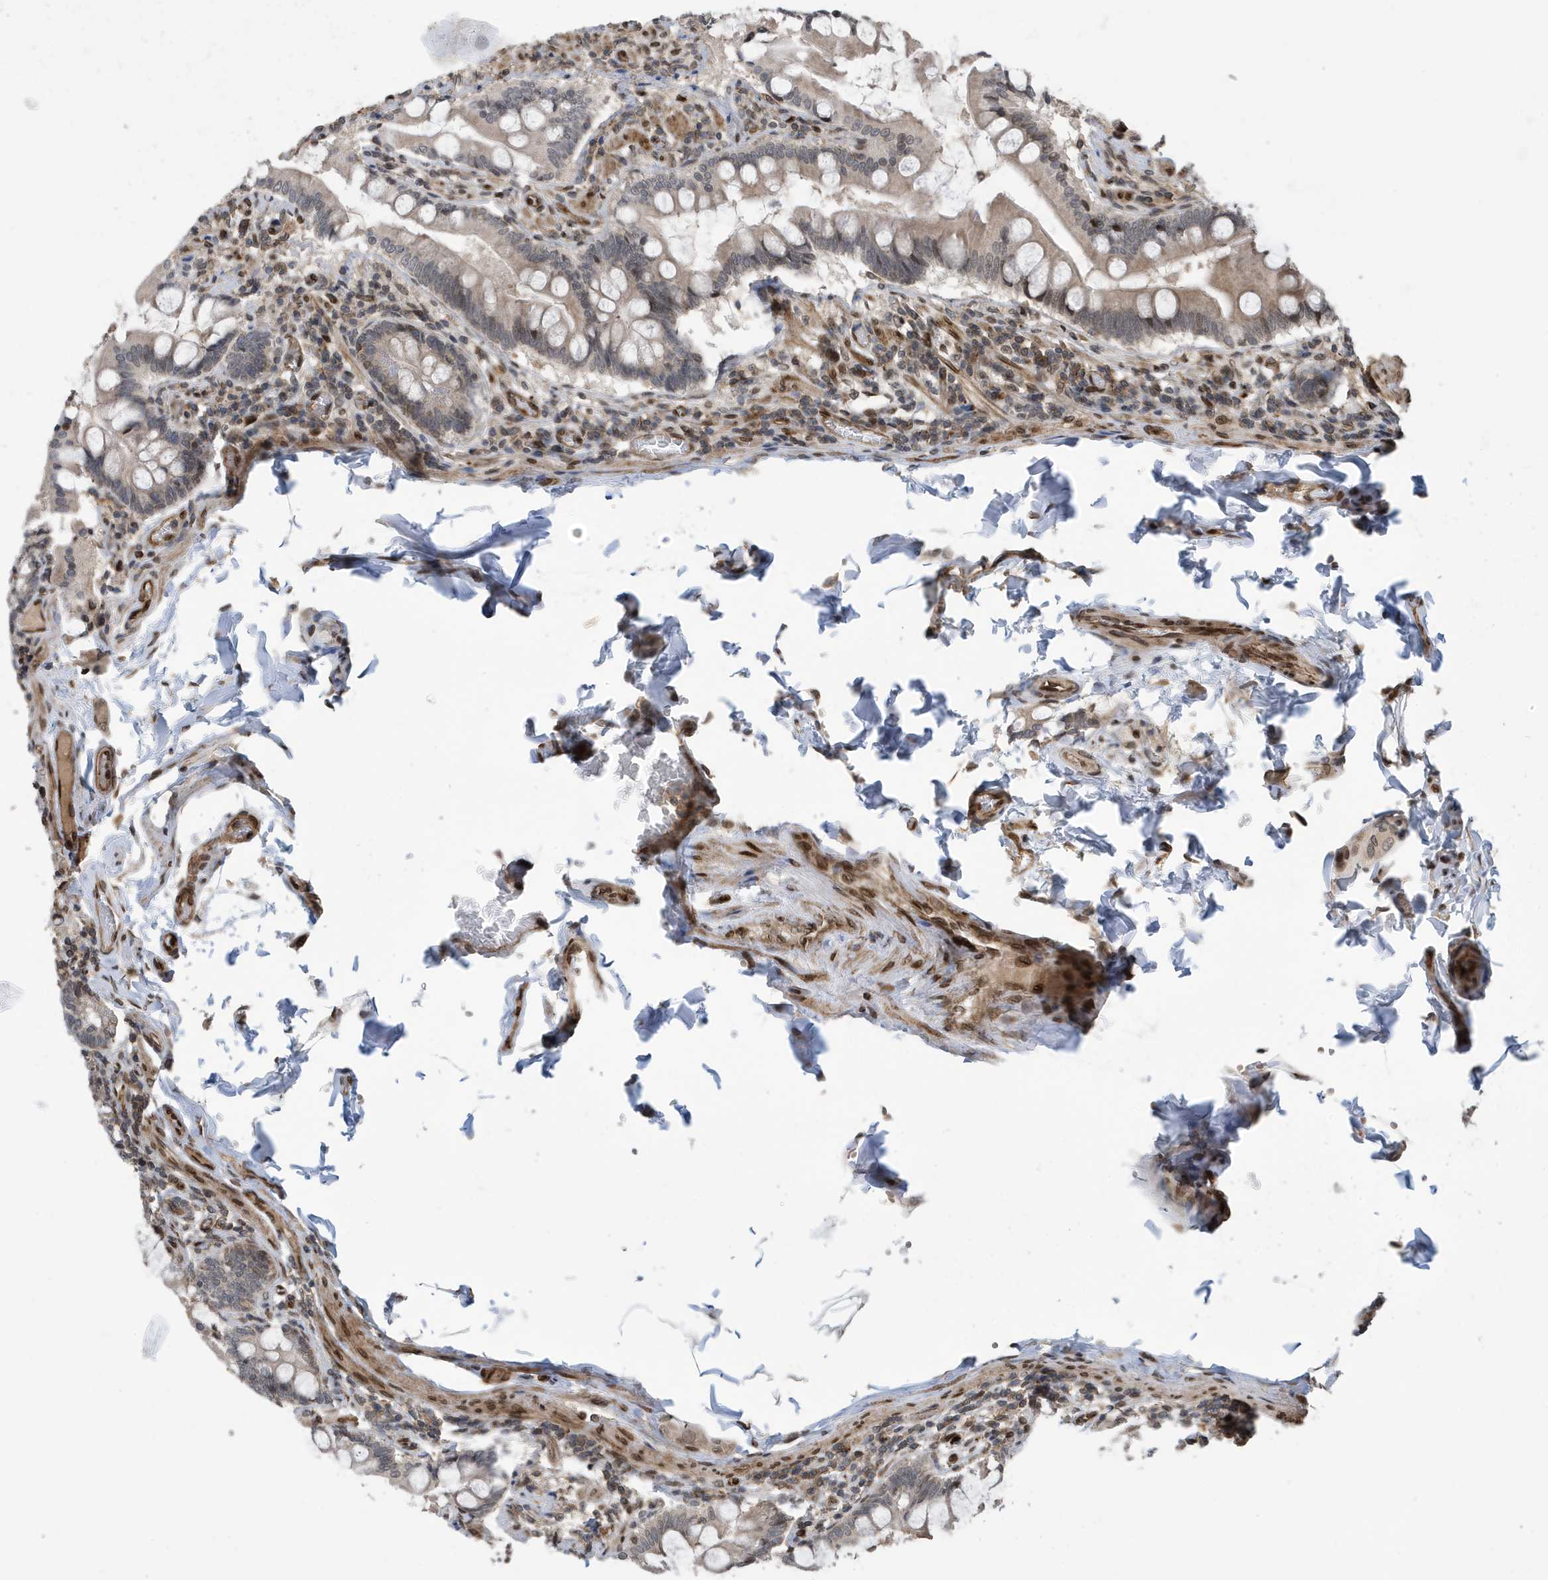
{"staining": {"intensity": "weak", "quantity": "<25%", "location": "nuclear"}, "tissue": "small intestine", "cell_type": "Glandular cells", "image_type": "normal", "snomed": [{"axis": "morphology", "description": "Normal tissue, NOS"}, {"axis": "topography", "description": "Small intestine"}], "caption": "IHC image of unremarkable small intestine: small intestine stained with DAB (3,3'-diaminobenzidine) reveals no significant protein positivity in glandular cells. The staining is performed using DAB brown chromogen with nuclei counter-stained in using hematoxylin.", "gene": "DUSP18", "patient": {"sex": "male", "age": 41}}